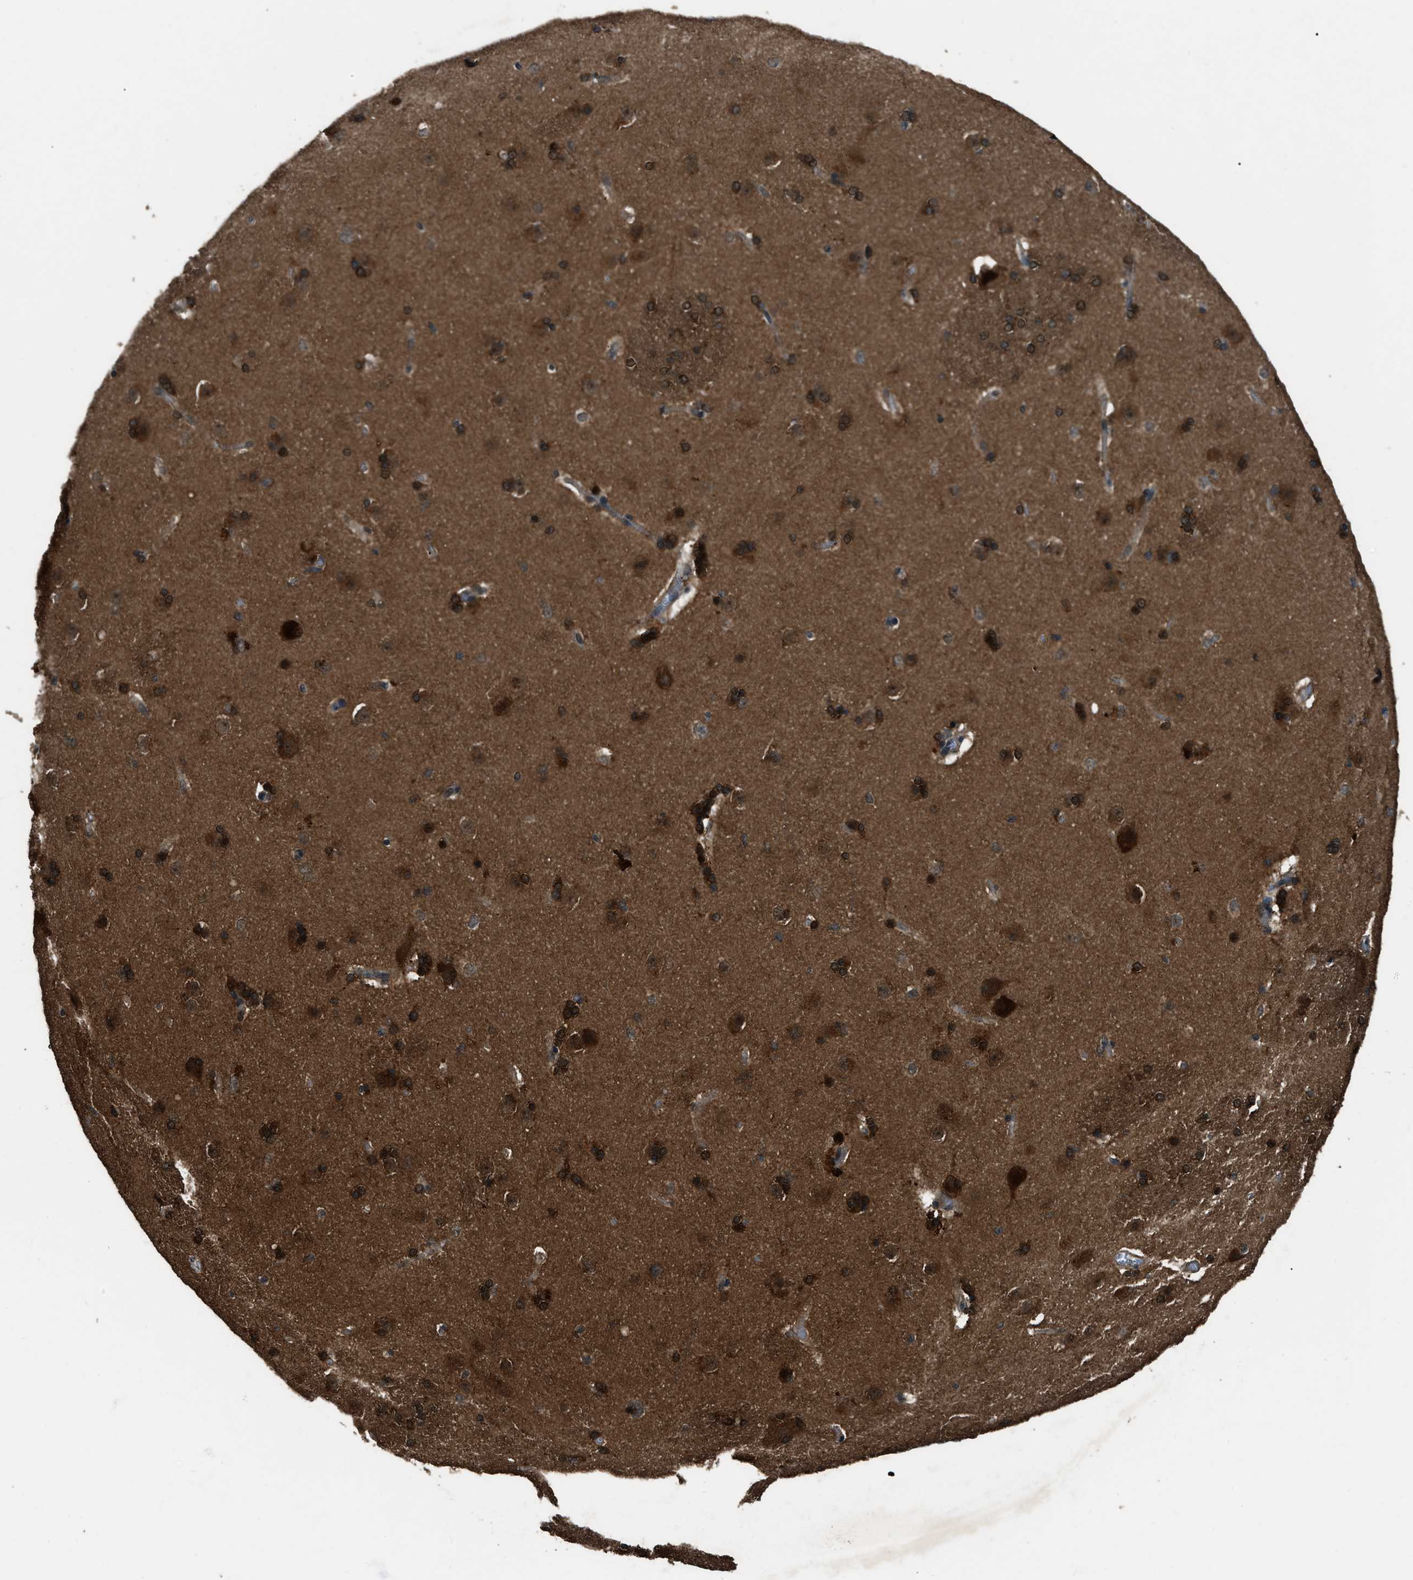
{"staining": {"intensity": "moderate", "quantity": ">75%", "location": "cytoplasmic/membranous"}, "tissue": "caudate", "cell_type": "Glial cells", "image_type": "normal", "snomed": [{"axis": "morphology", "description": "Normal tissue, NOS"}, {"axis": "topography", "description": "Lateral ventricle wall"}], "caption": "Caudate stained with a brown dye exhibits moderate cytoplasmic/membranous positive positivity in about >75% of glial cells.", "gene": "NUDCD3", "patient": {"sex": "female", "age": 19}}